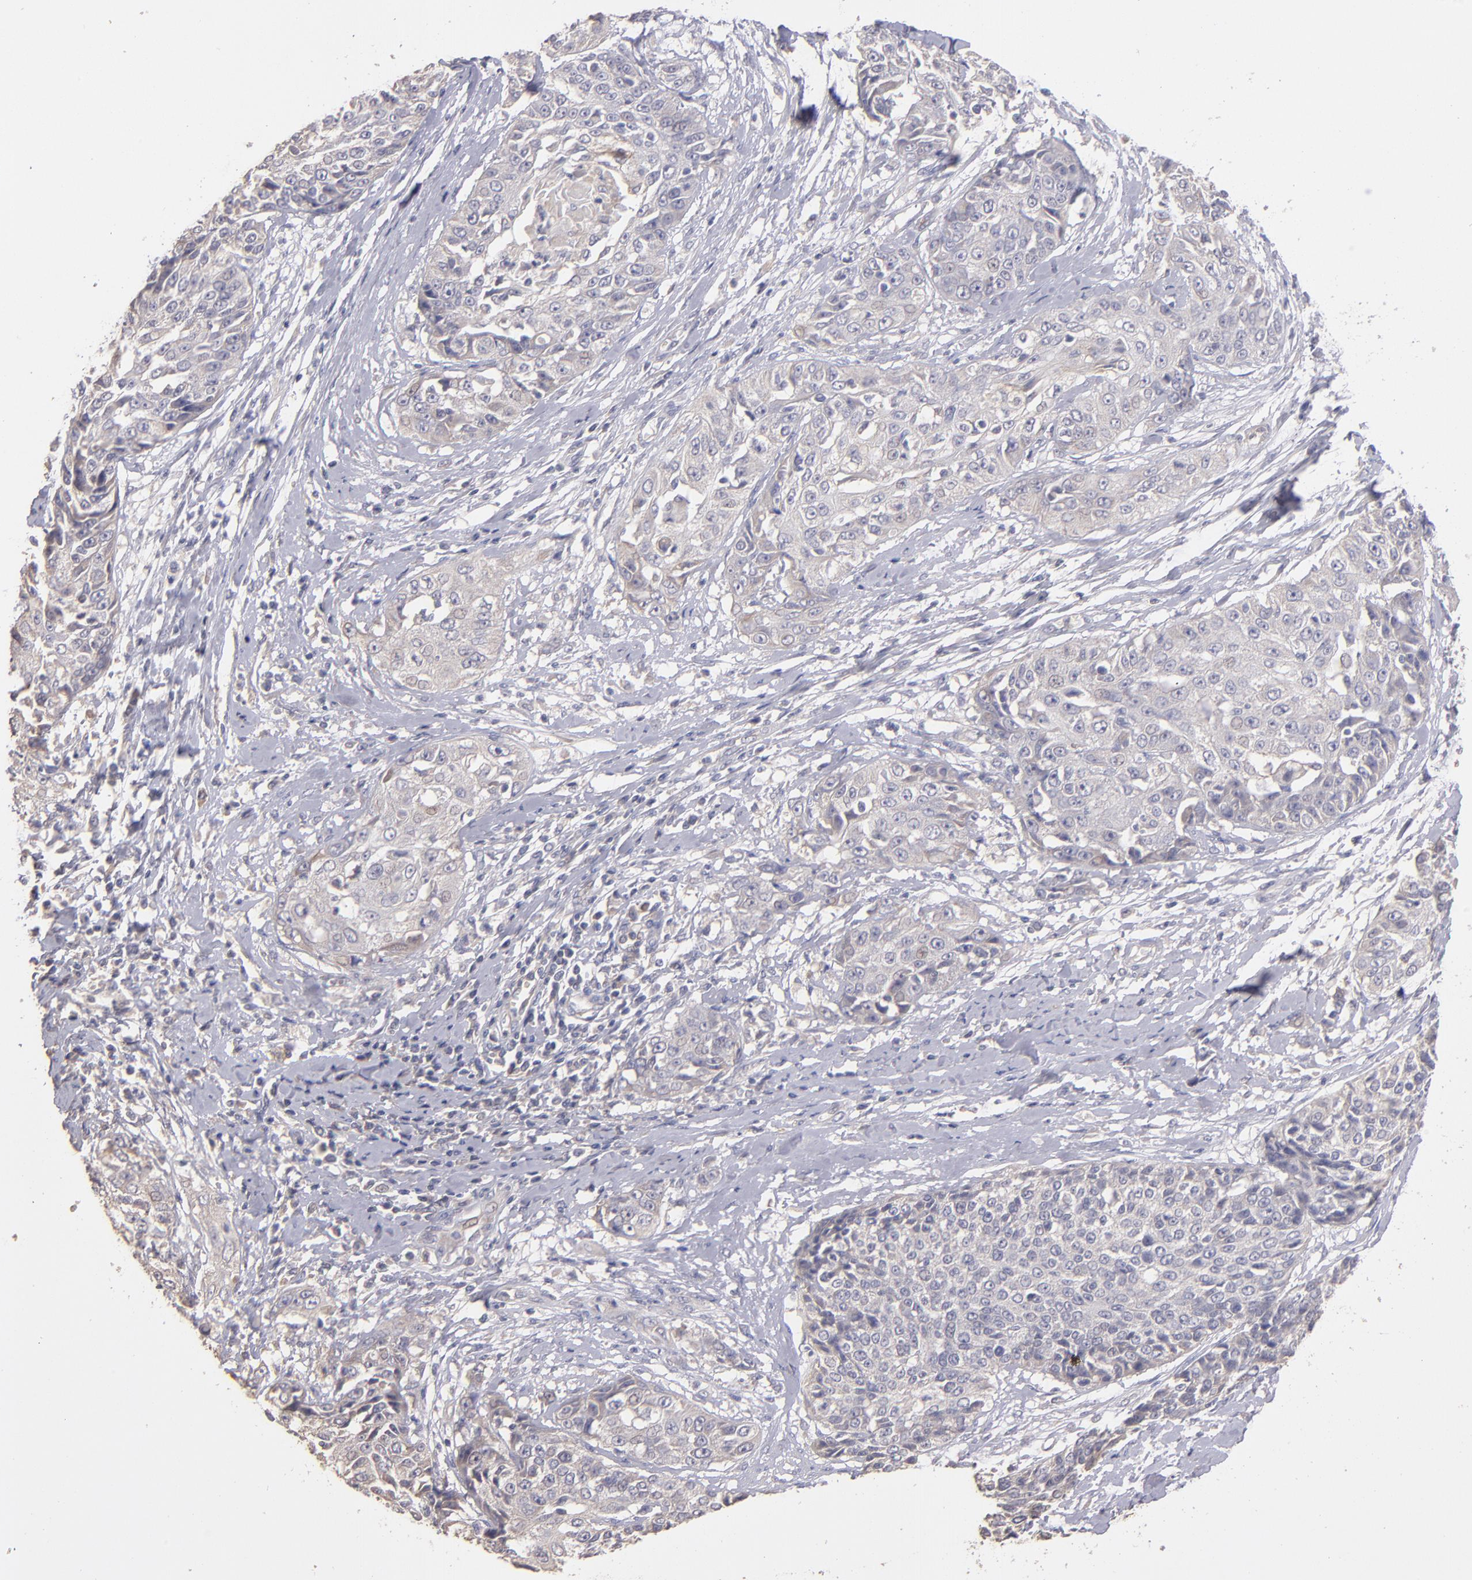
{"staining": {"intensity": "negative", "quantity": "none", "location": "none"}, "tissue": "cervical cancer", "cell_type": "Tumor cells", "image_type": "cancer", "snomed": [{"axis": "morphology", "description": "Squamous cell carcinoma, NOS"}, {"axis": "topography", "description": "Cervix"}], "caption": "High magnification brightfield microscopy of squamous cell carcinoma (cervical) stained with DAB (brown) and counterstained with hematoxylin (blue): tumor cells show no significant expression.", "gene": "GNAZ", "patient": {"sex": "female", "age": 64}}